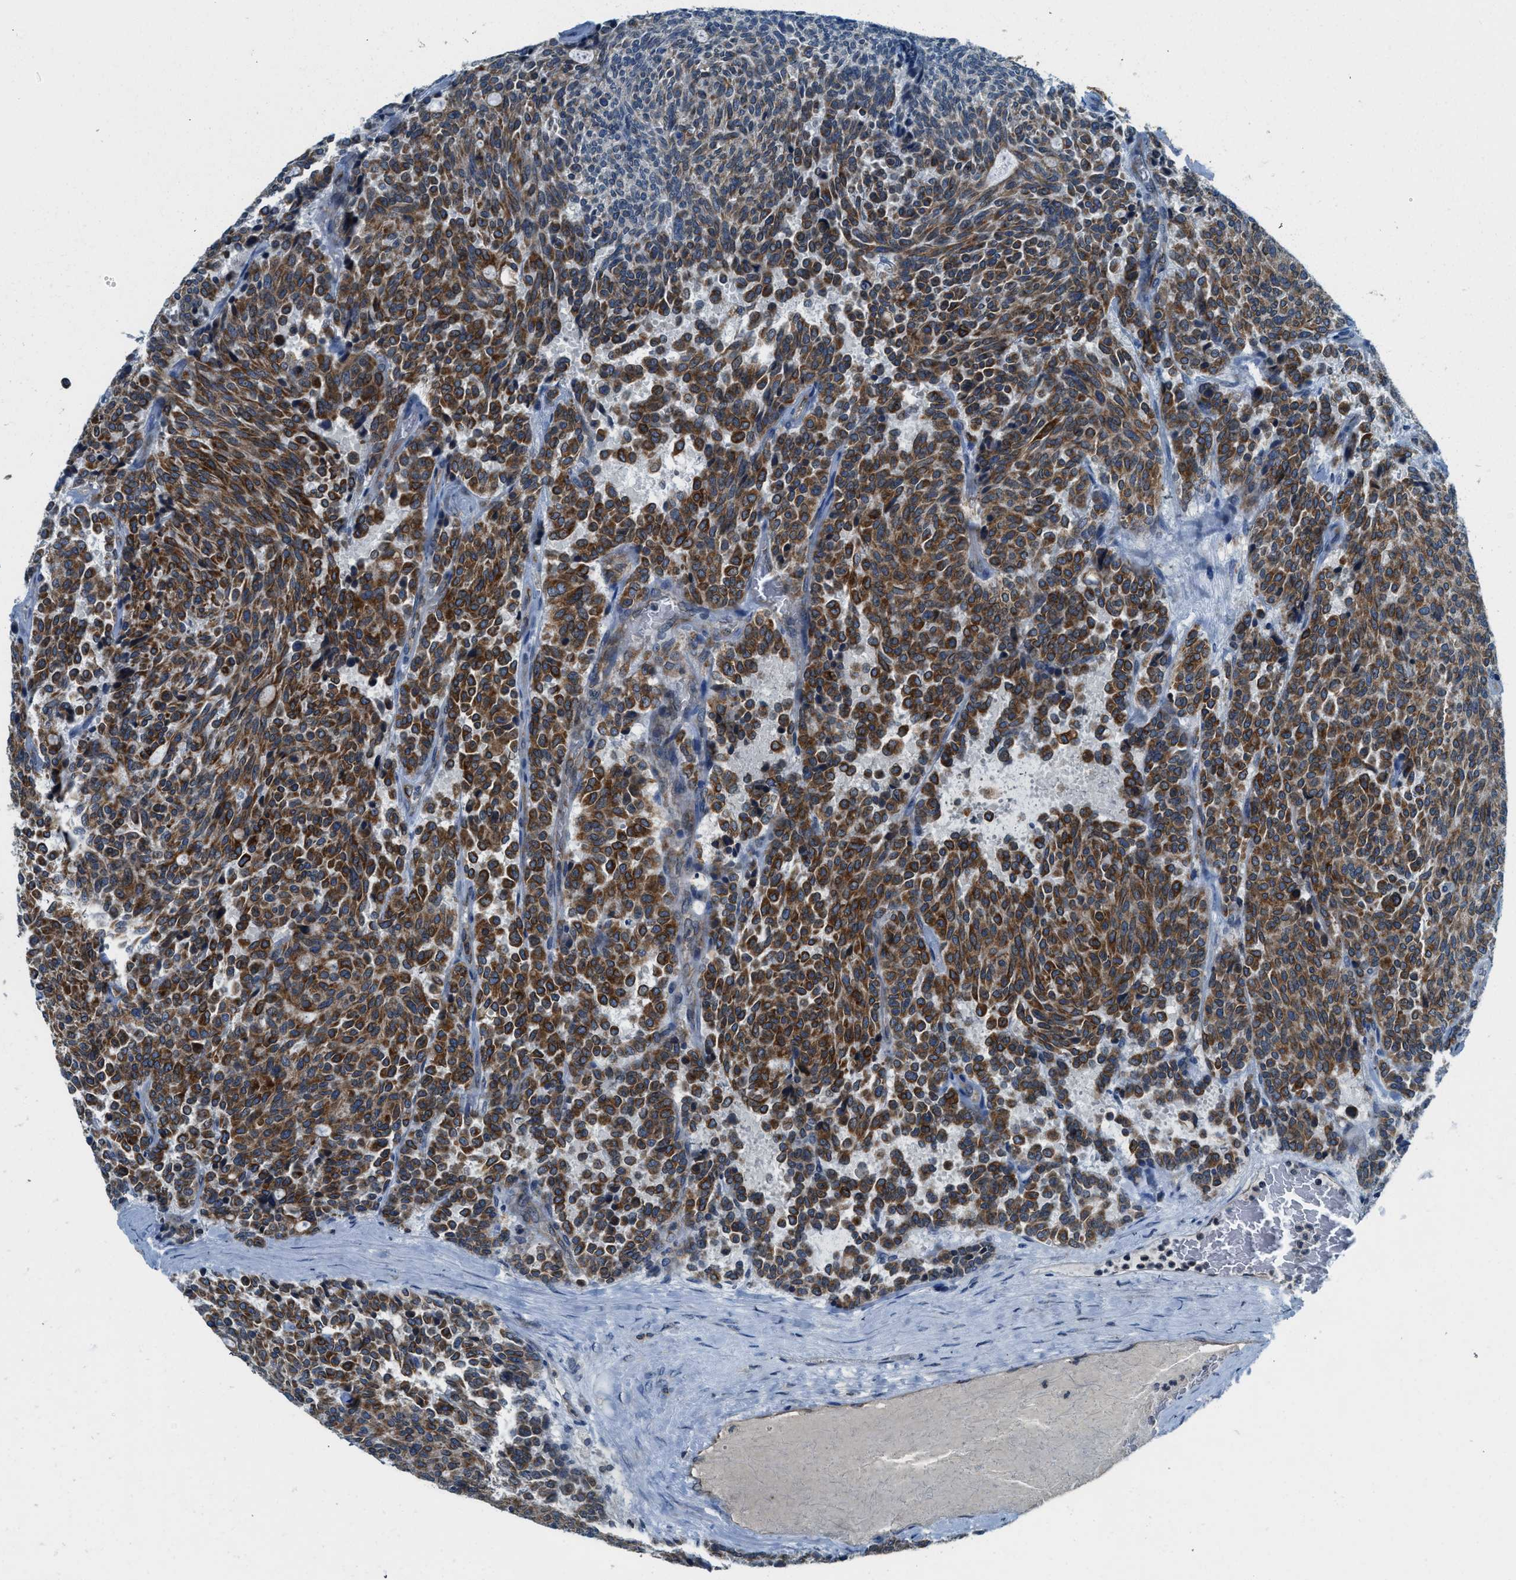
{"staining": {"intensity": "strong", "quantity": ">75%", "location": "cytoplasmic/membranous"}, "tissue": "carcinoid", "cell_type": "Tumor cells", "image_type": "cancer", "snomed": [{"axis": "morphology", "description": "Carcinoid, malignant, NOS"}, {"axis": "topography", "description": "Pancreas"}], "caption": "About >75% of tumor cells in human carcinoid reveal strong cytoplasmic/membranous protein expression as visualized by brown immunohistochemical staining.", "gene": "BCAP31", "patient": {"sex": "female", "age": 54}}